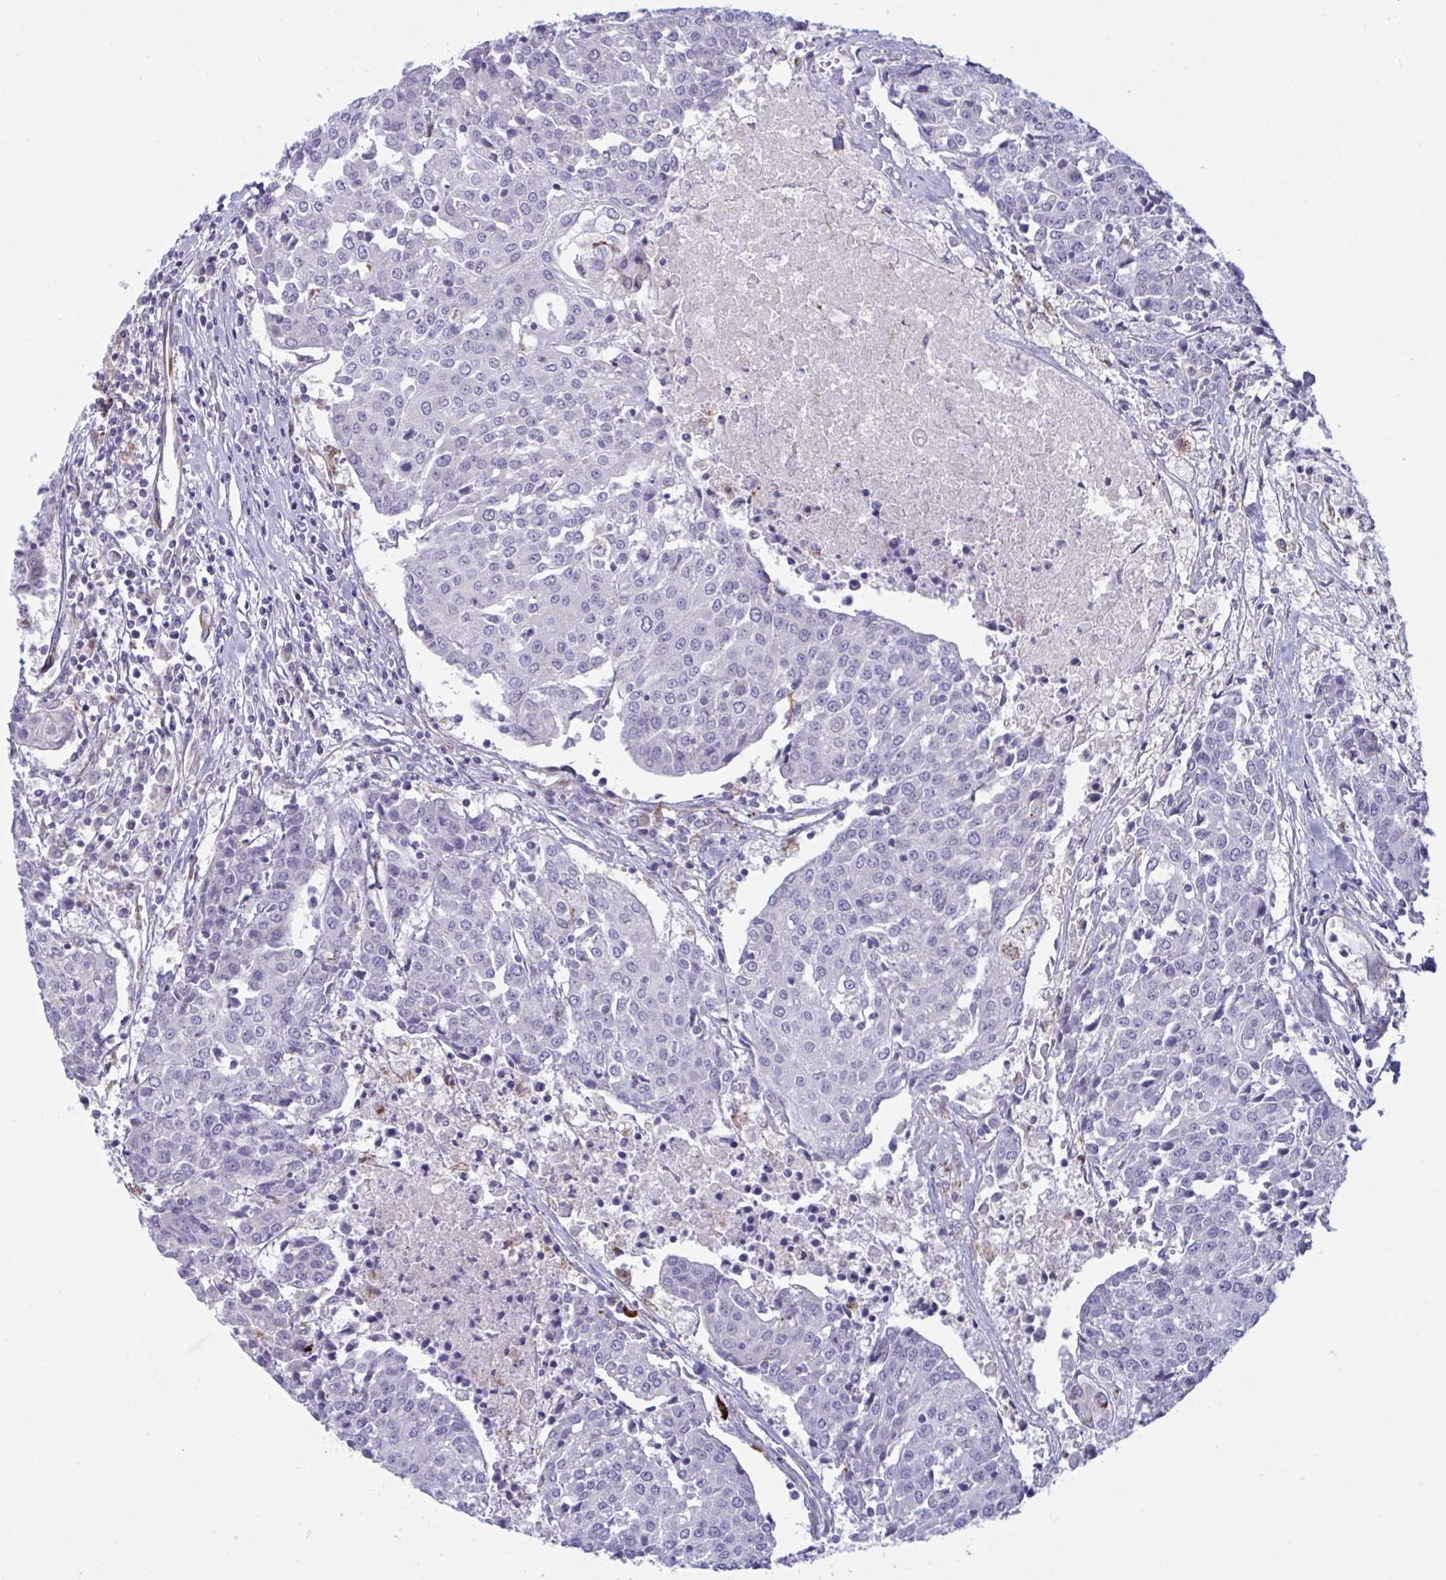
{"staining": {"intensity": "negative", "quantity": "none", "location": "none"}, "tissue": "urothelial cancer", "cell_type": "Tumor cells", "image_type": "cancer", "snomed": [{"axis": "morphology", "description": "Urothelial carcinoma, High grade"}, {"axis": "topography", "description": "Urinary bladder"}], "caption": "An immunohistochemistry (IHC) histopathology image of urothelial carcinoma (high-grade) is shown. There is no staining in tumor cells of urothelial carcinoma (high-grade).", "gene": "DCBLD1", "patient": {"sex": "female", "age": 85}}